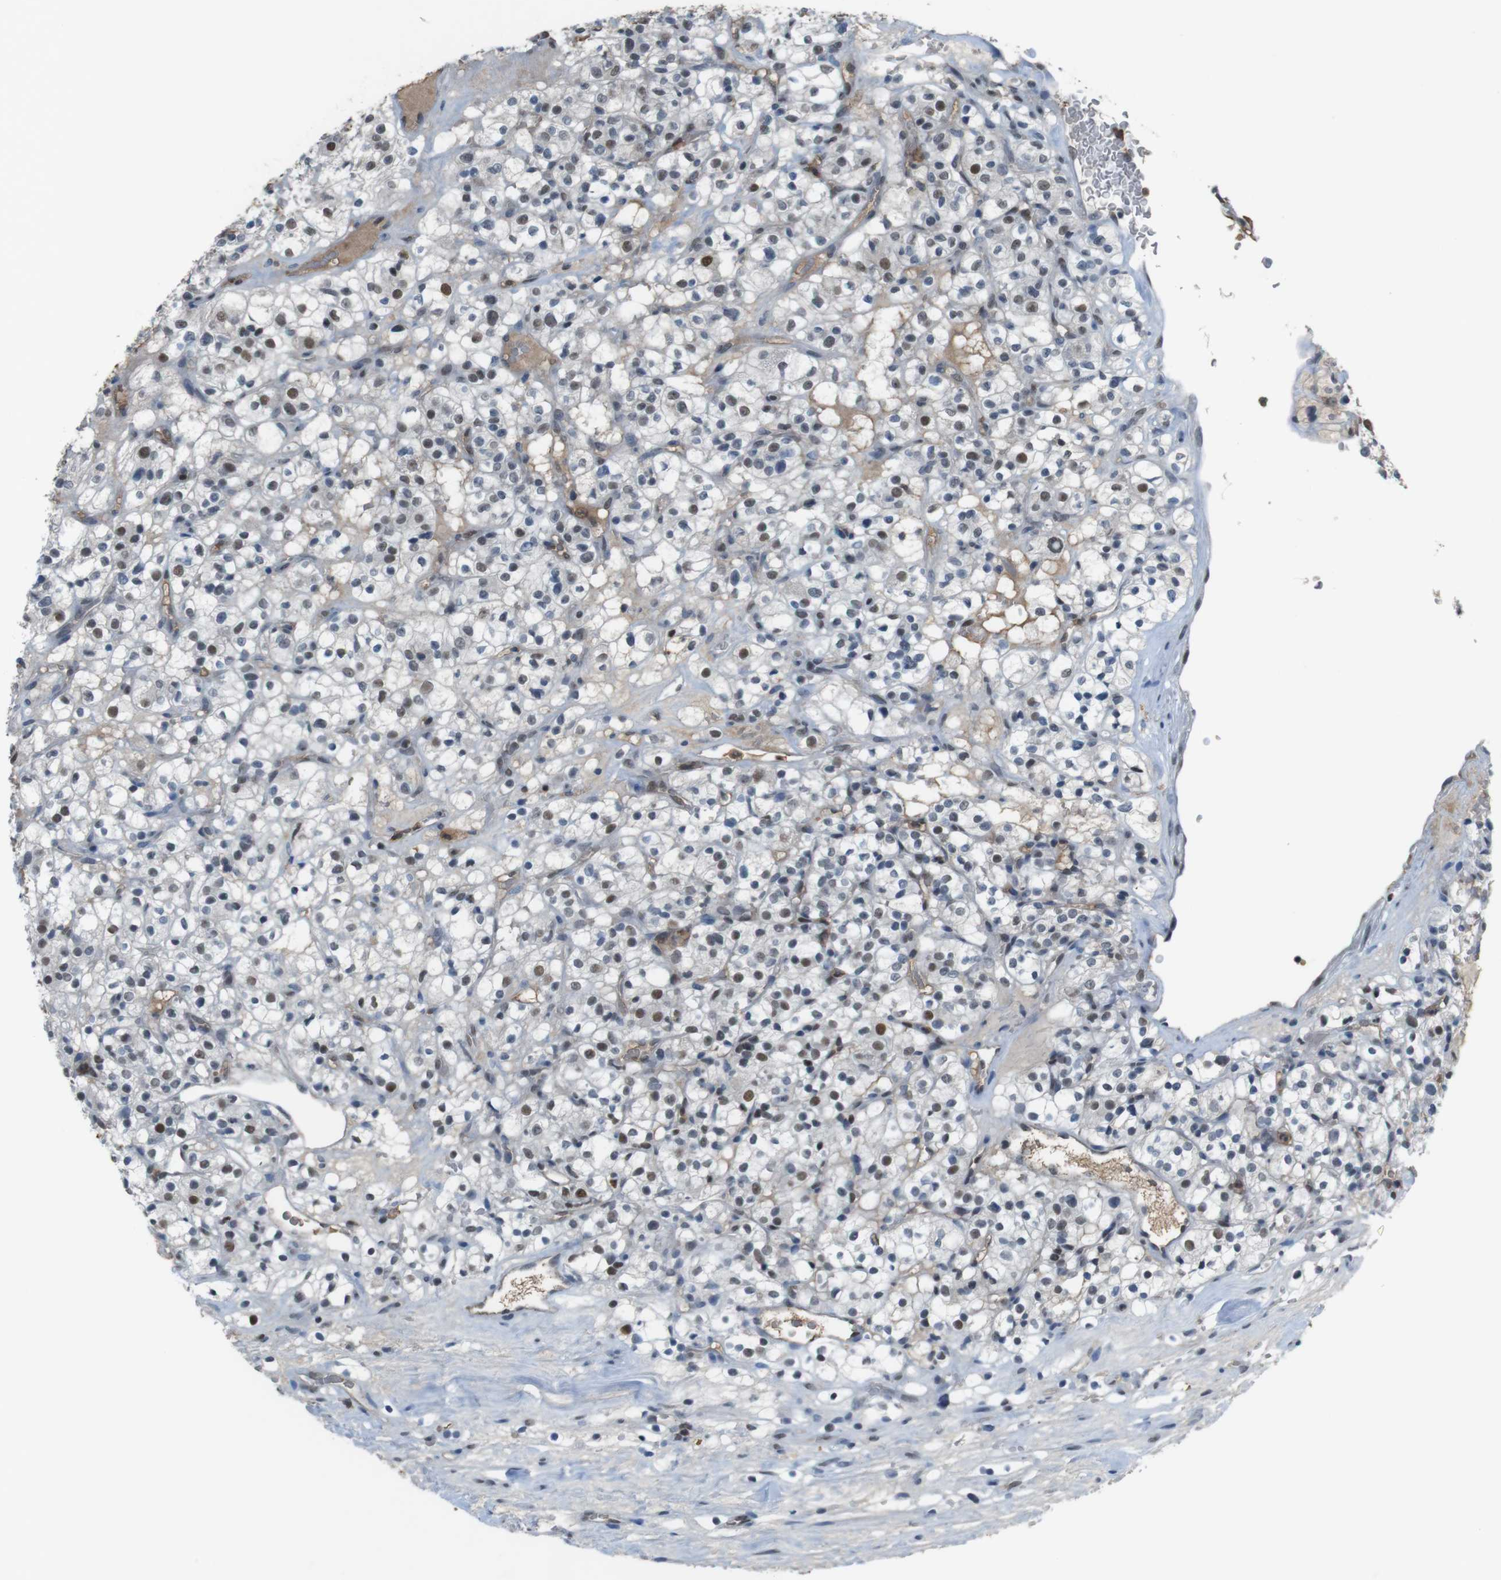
{"staining": {"intensity": "moderate", "quantity": ">75%", "location": "nuclear"}, "tissue": "renal cancer", "cell_type": "Tumor cells", "image_type": "cancer", "snomed": [{"axis": "morphology", "description": "Normal tissue, NOS"}, {"axis": "morphology", "description": "Adenocarcinoma, NOS"}, {"axis": "topography", "description": "Kidney"}], "caption": "Immunohistochemistry (IHC) image of neoplastic tissue: human adenocarcinoma (renal) stained using immunohistochemistry displays medium levels of moderate protein expression localized specifically in the nuclear of tumor cells, appearing as a nuclear brown color.", "gene": "SUB1", "patient": {"sex": "female", "age": 72}}